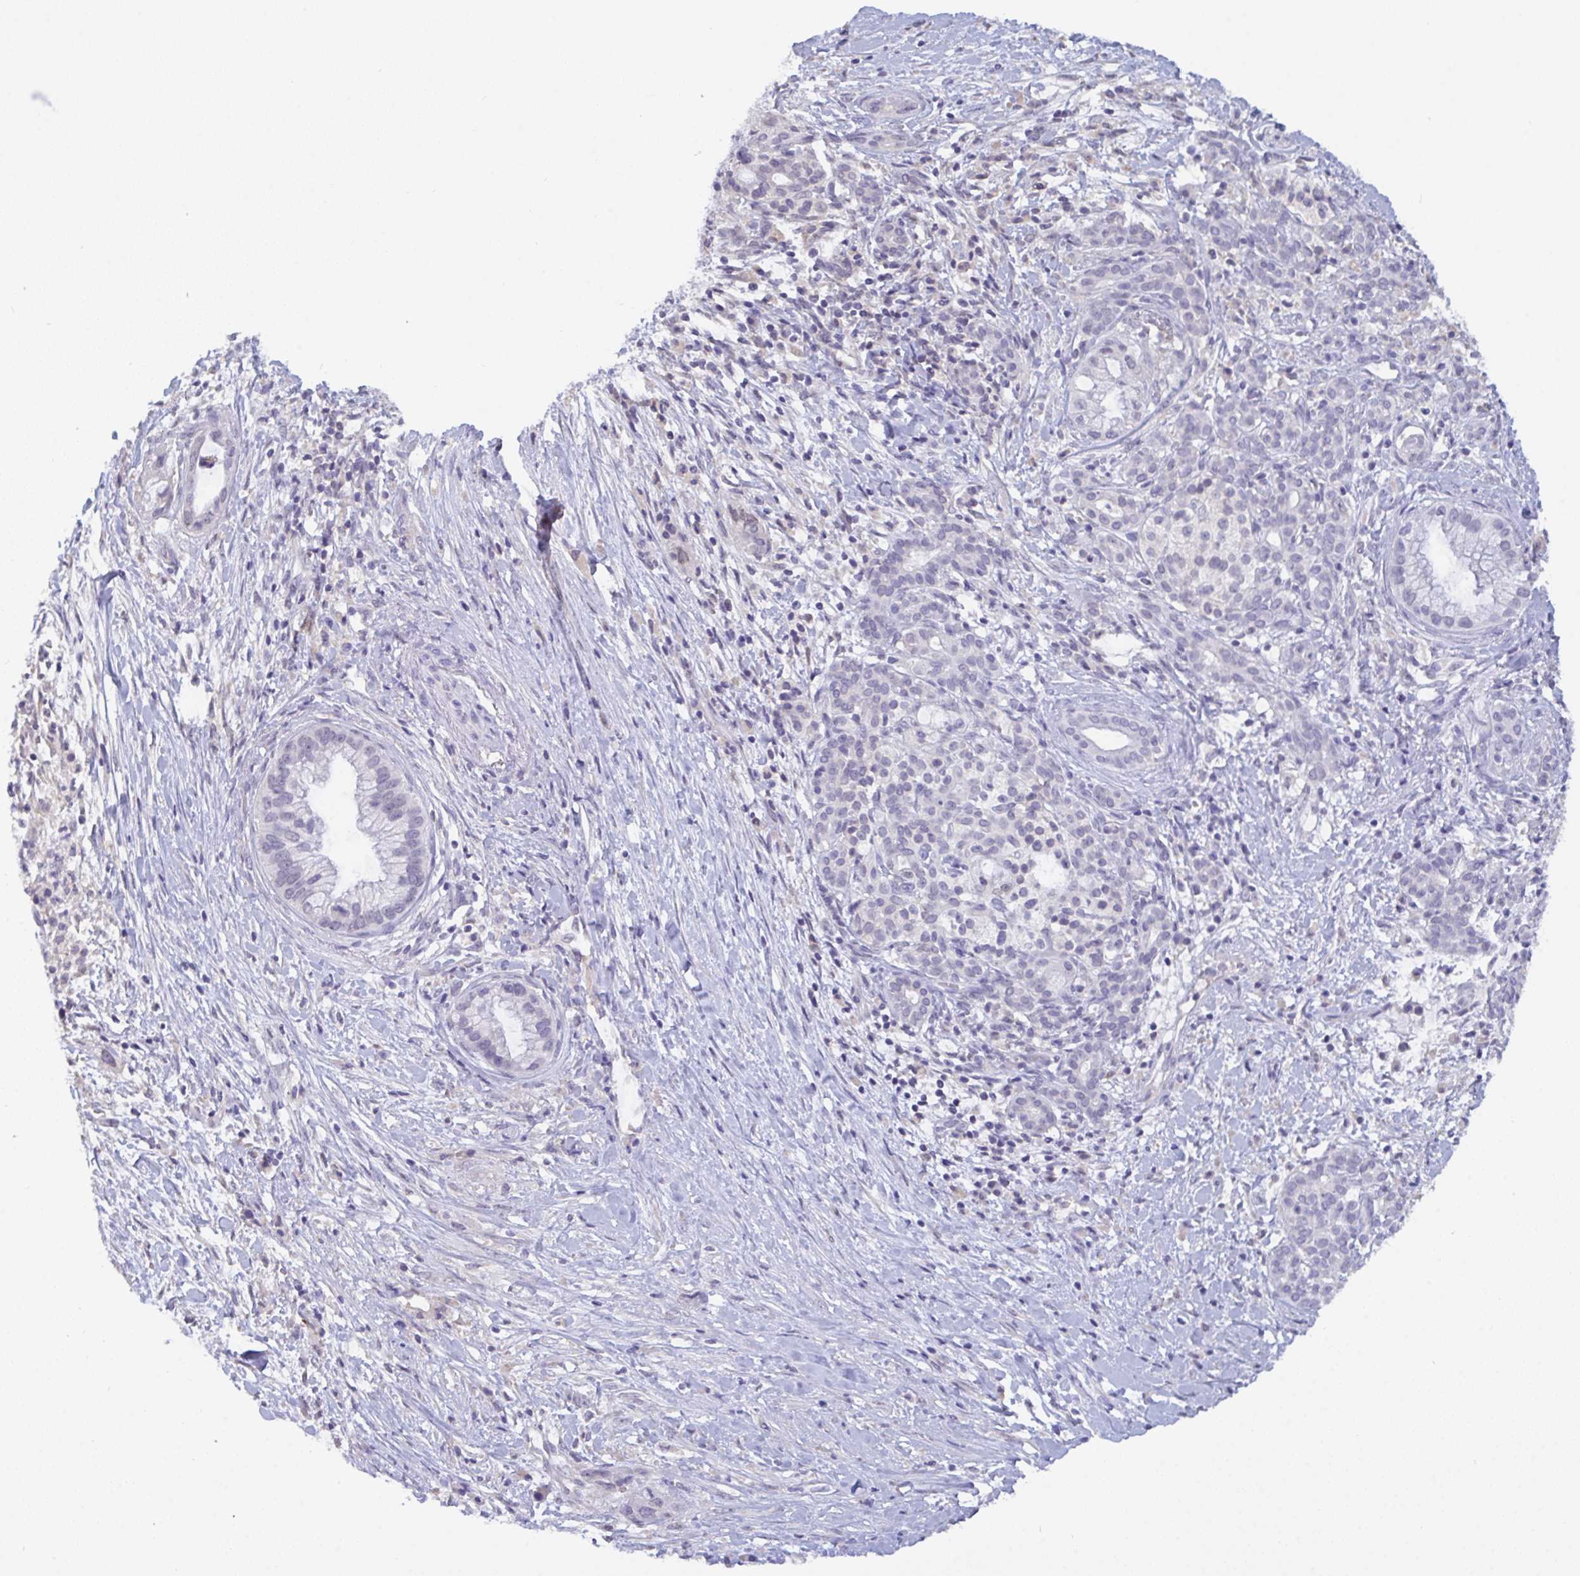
{"staining": {"intensity": "negative", "quantity": "none", "location": "none"}, "tissue": "pancreatic cancer", "cell_type": "Tumor cells", "image_type": "cancer", "snomed": [{"axis": "morphology", "description": "Adenocarcinoma, NOS"}, {"axis": "topography", "description": "Pancreas"}], "caption": "This is an immunohistochemistry histopathology image of pancreatic cancer (adenocarcinoma). There is no staining in tumor cells.", "gene": "SERPINB13", "patient": {"sex": "male", "age": 44}}